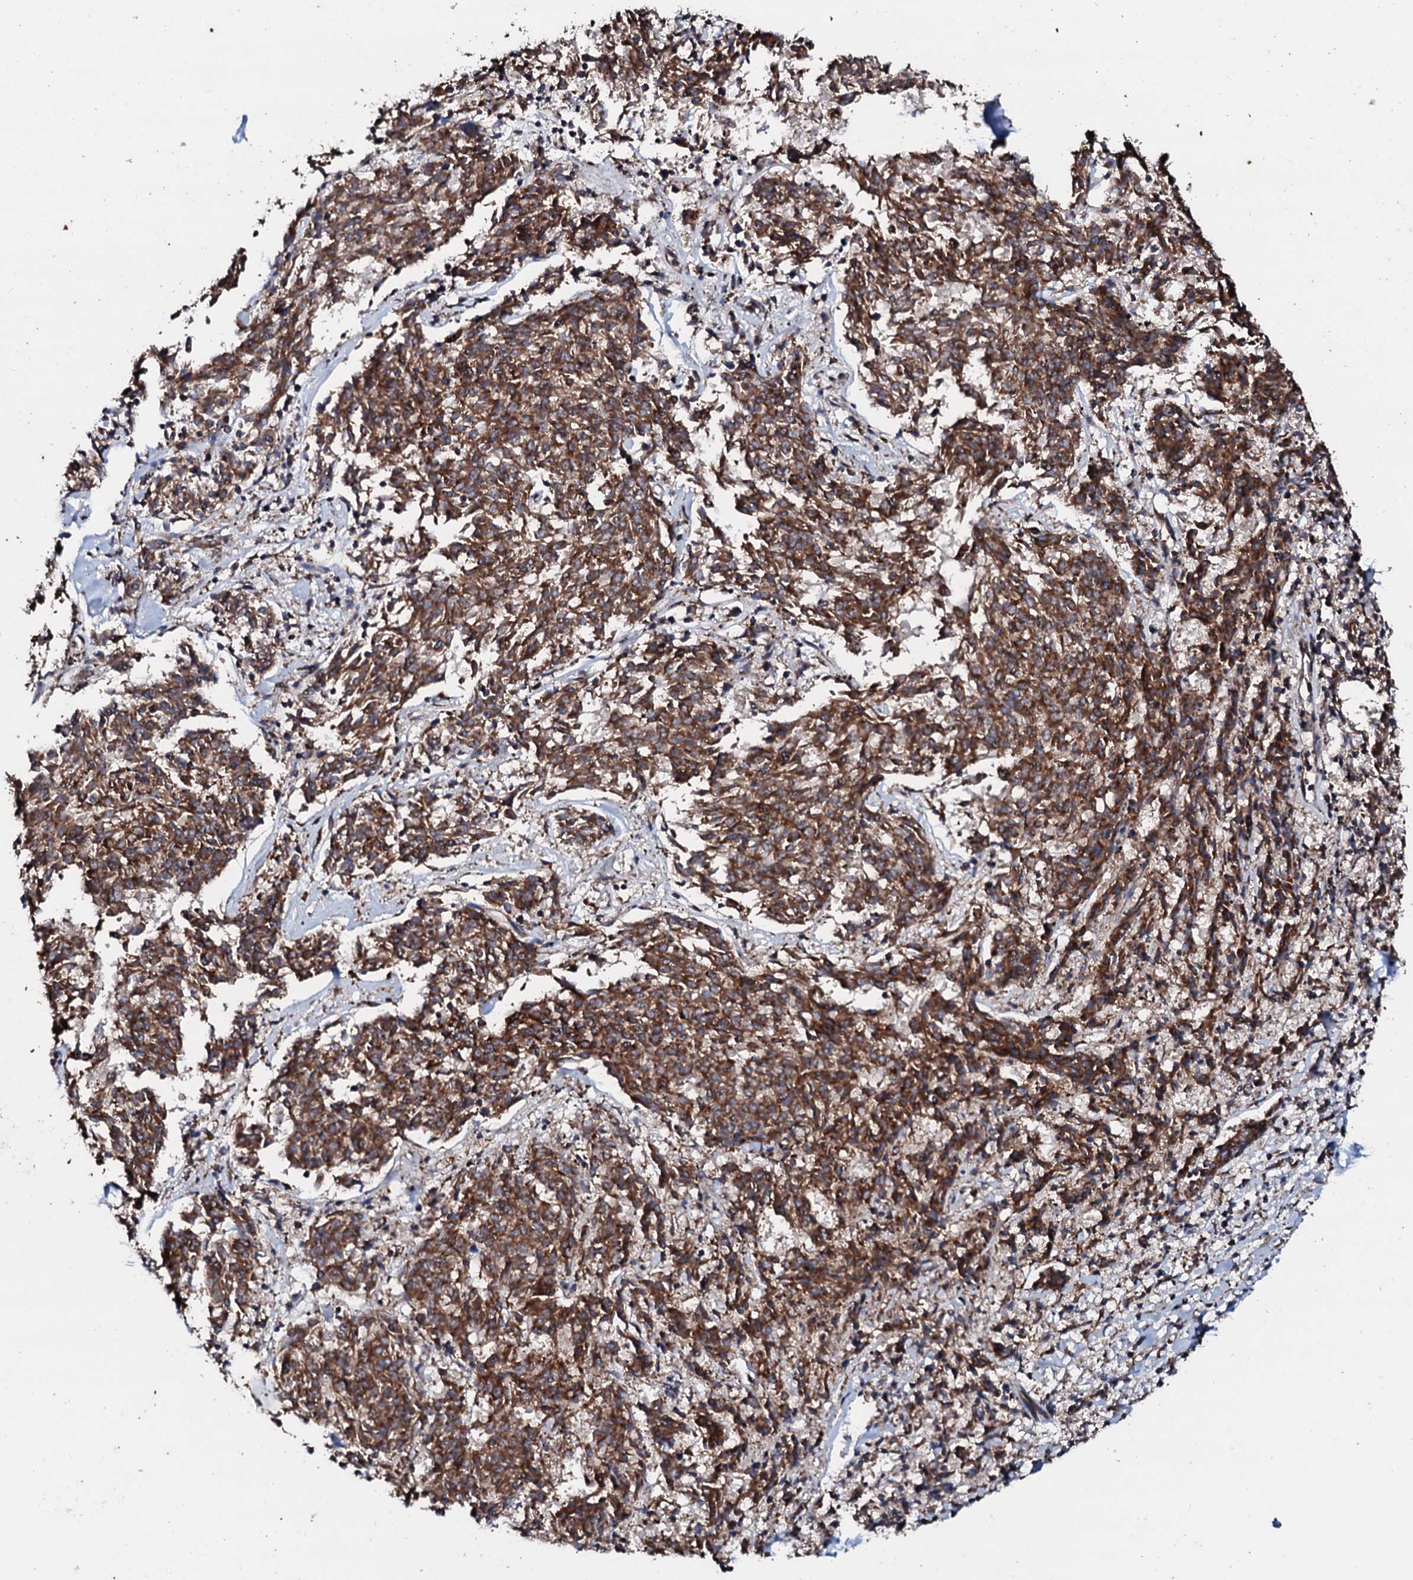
{"staining": {"intensity": "moderate", "quantity": ">75%", "location": "cytoplasmic/membranous"}, "tissue": "melanoma", "cell_type": "Tumor cells", "image_type": "cancer", "snomed": [{"axis": "morphology", "description": "Malignant melanoma, NOS"}, {"axis": "topography", "description": "Skin"}], "caption": "Approximately >75% of tumor cells in human malignant melanoma display moderate cytoplasmic/membranous protein positivity as visualized by brown immunohistochemical staining.", "gene": "SDHAF2", "patient": {"sex": "female", "age": 72}}